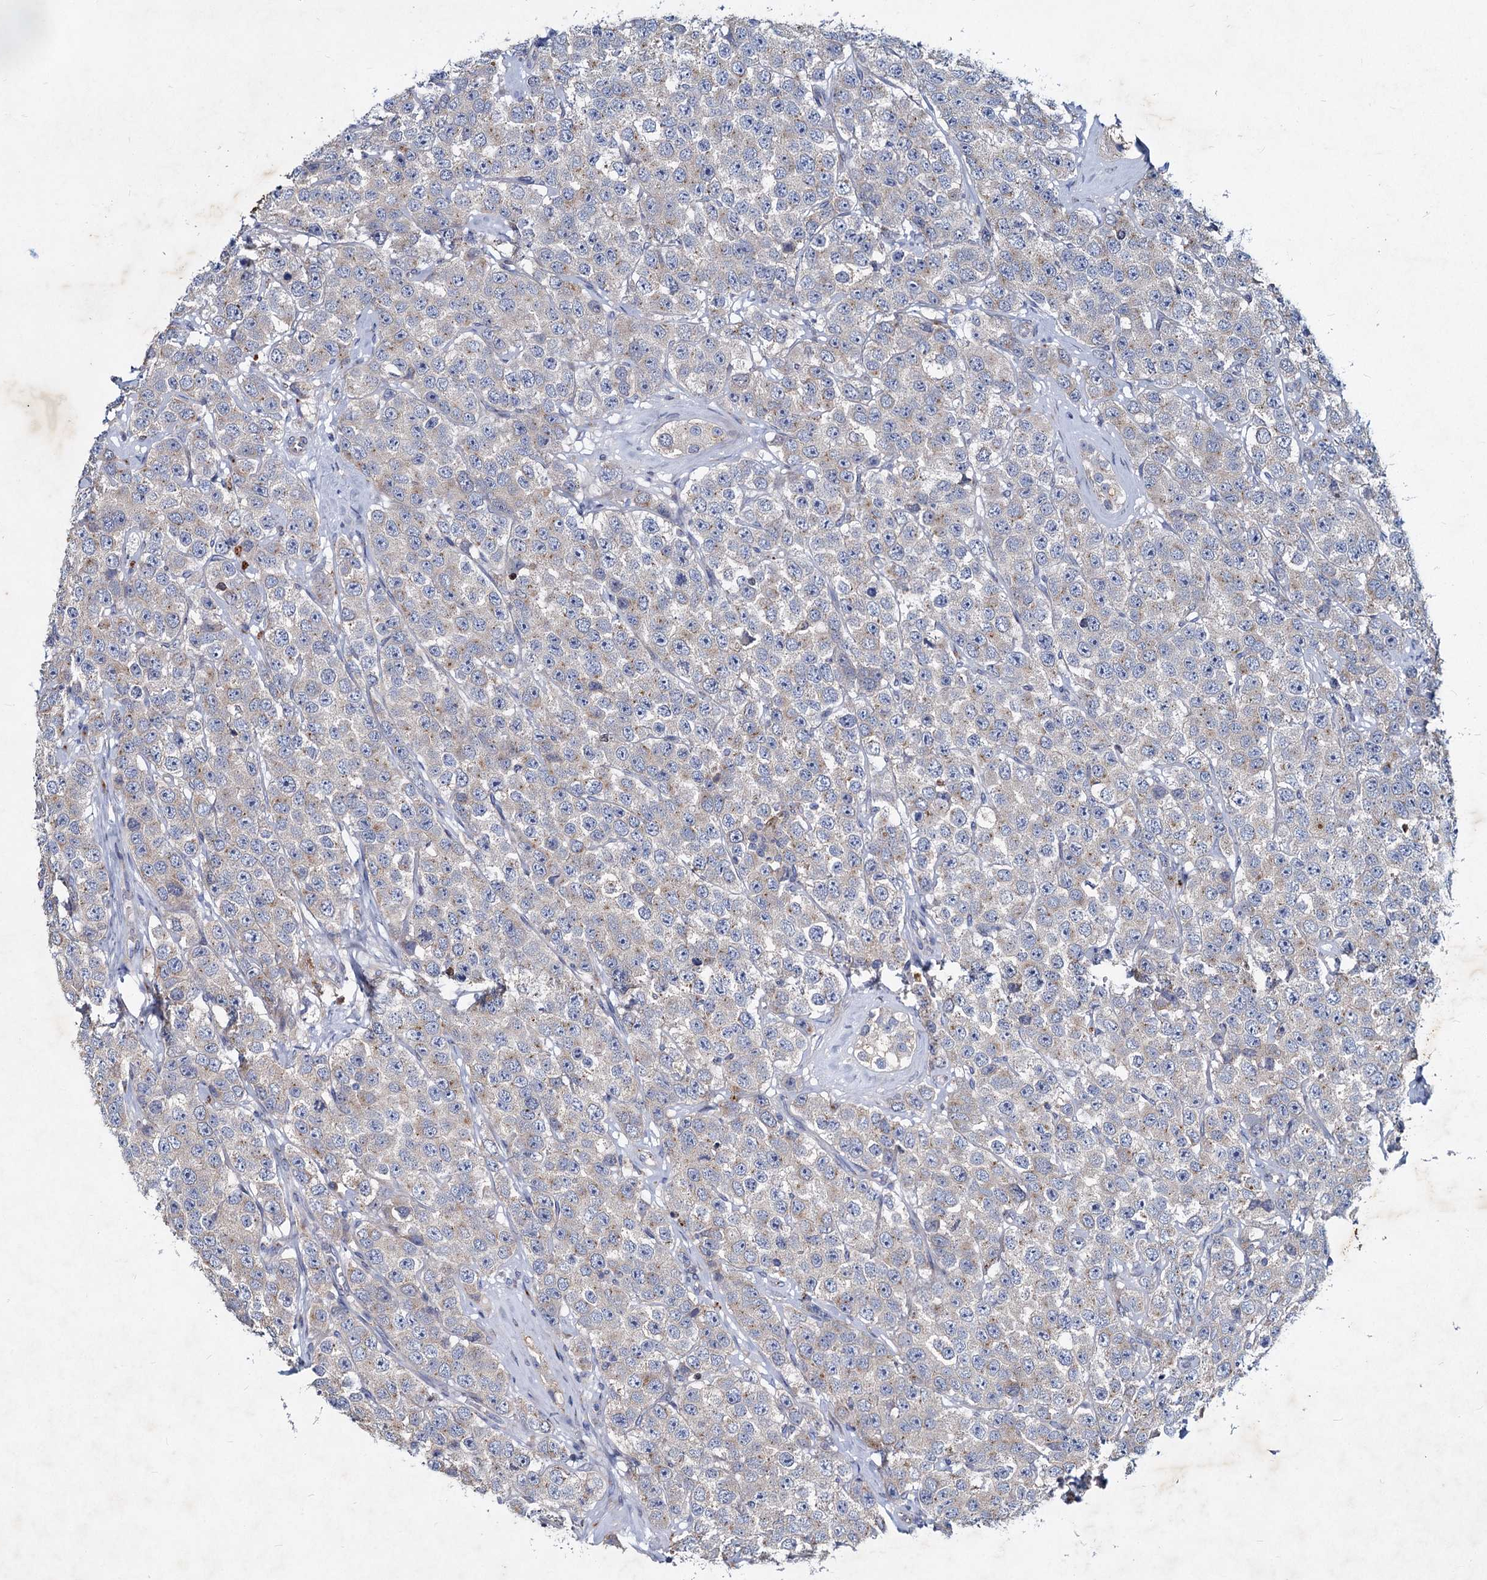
{"staining": {"intensity": "negative", "quantity": "none", "location": "none"}, "tissue": "testis cancer", "cell_type": "Tumor cells", "image_type": "cancer", "snomed": [{"axis": "morphology", "description": "Seminoma, NOS"}, {"axis": "topography", "description": "Testis"}], "caption": "Tumor cells are negative for brown protein staining in testis cancer.", "gene": "AGBL4", "patient": {"sex": "male", "age": 28}}